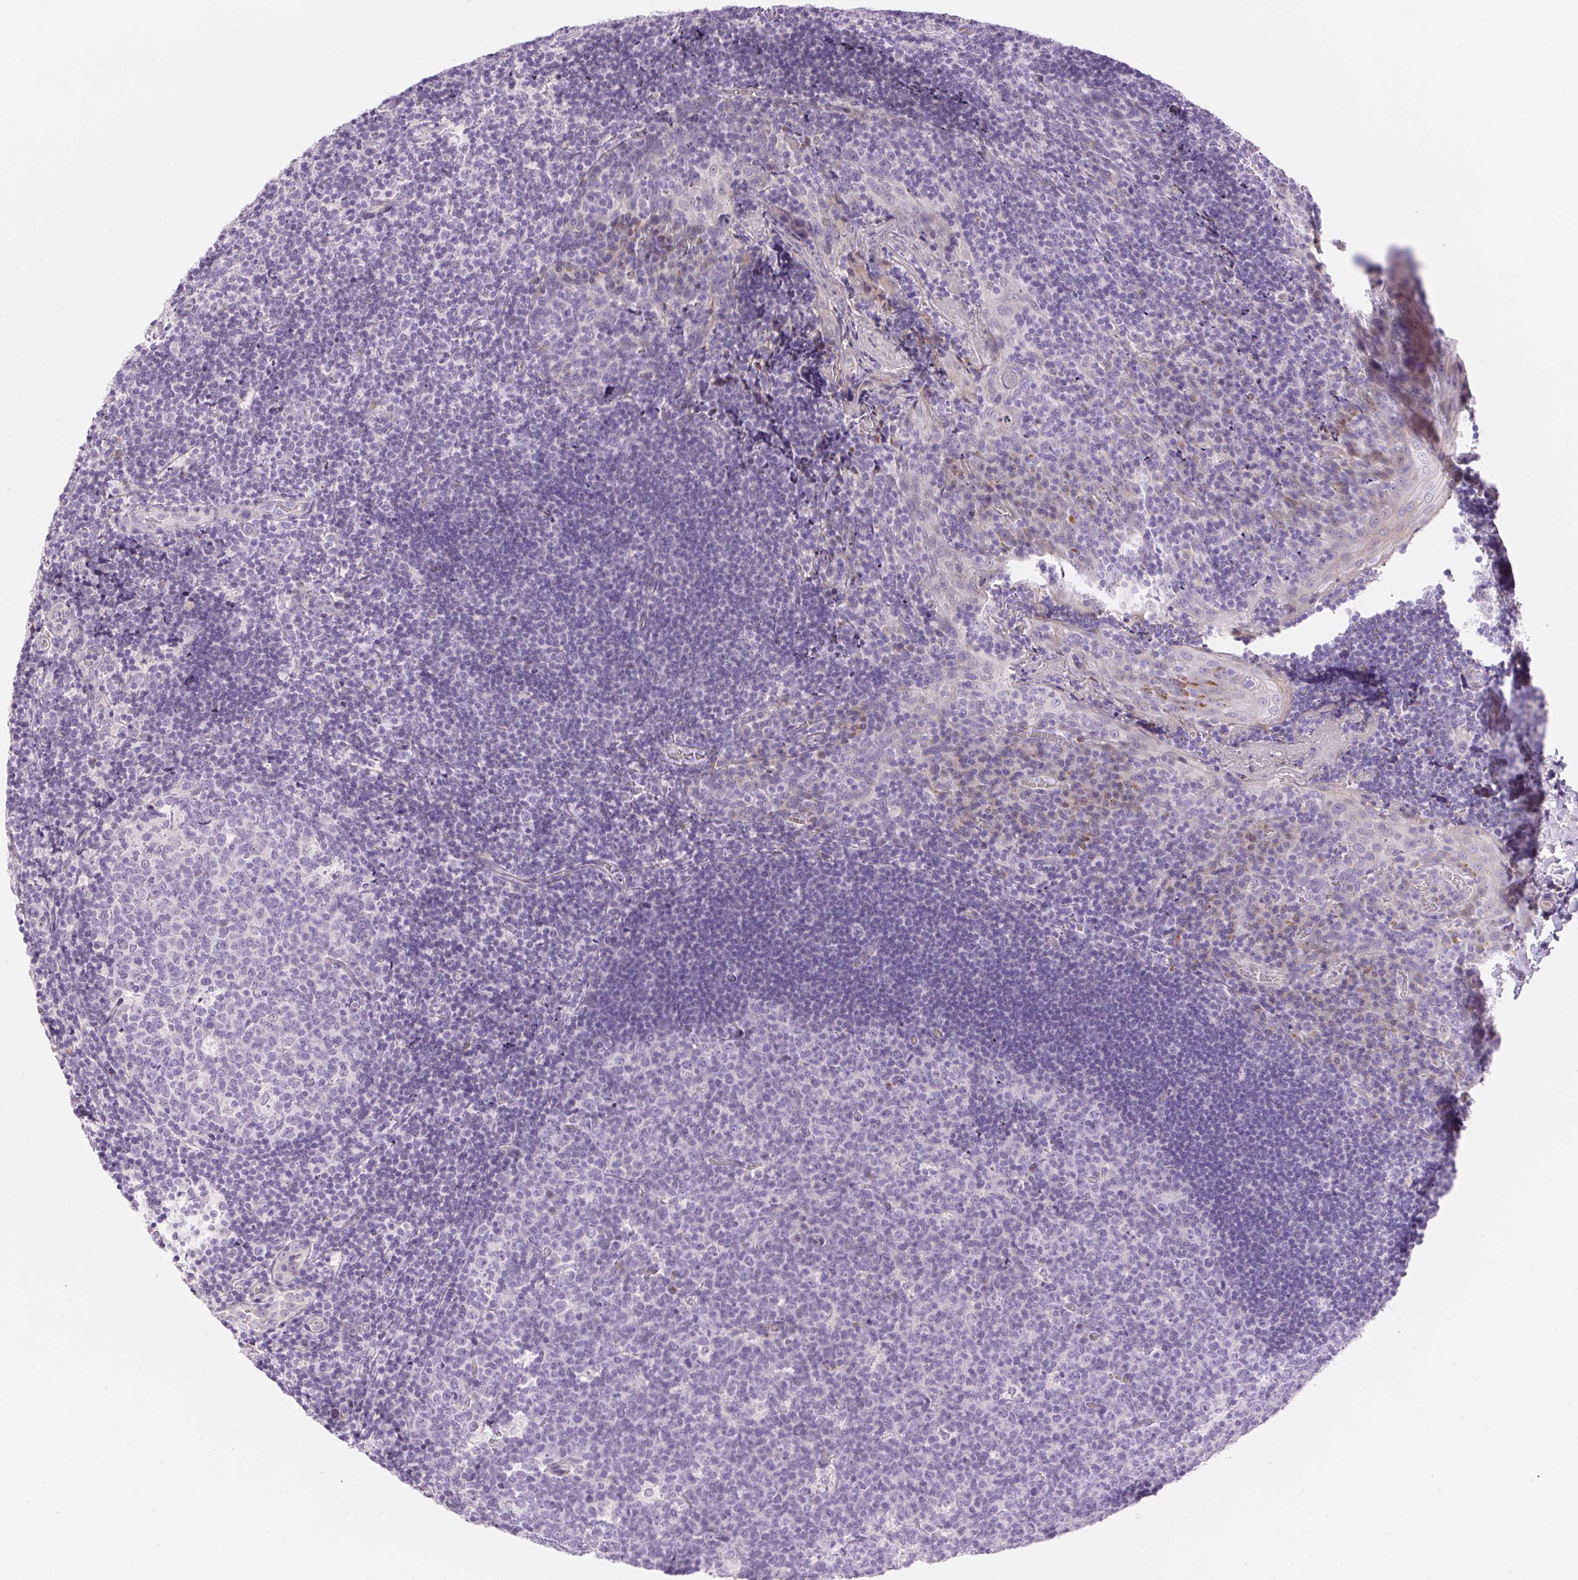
{"staining": {"intensity": "negative", "quantity": "none", "location": "none"}, "tissue": "tonsil", "cell_type": "Germinal center cells", "image_type": "normal", "snomed": [{"axis": "morphology", "description": "Normal tissue, NOS"}, {"axis": "topography", "description": "Tonsil"}], "caption": "Immunohistochemistry (IHC) micrograph of benign tonsil: human tonsil stained with DAB (3,3'-diaminobenzidine) exhibits no significant protein expression in germinal center cells.", "gene": "TEKT1", "patient": {"sex": "male", "age": 17}}